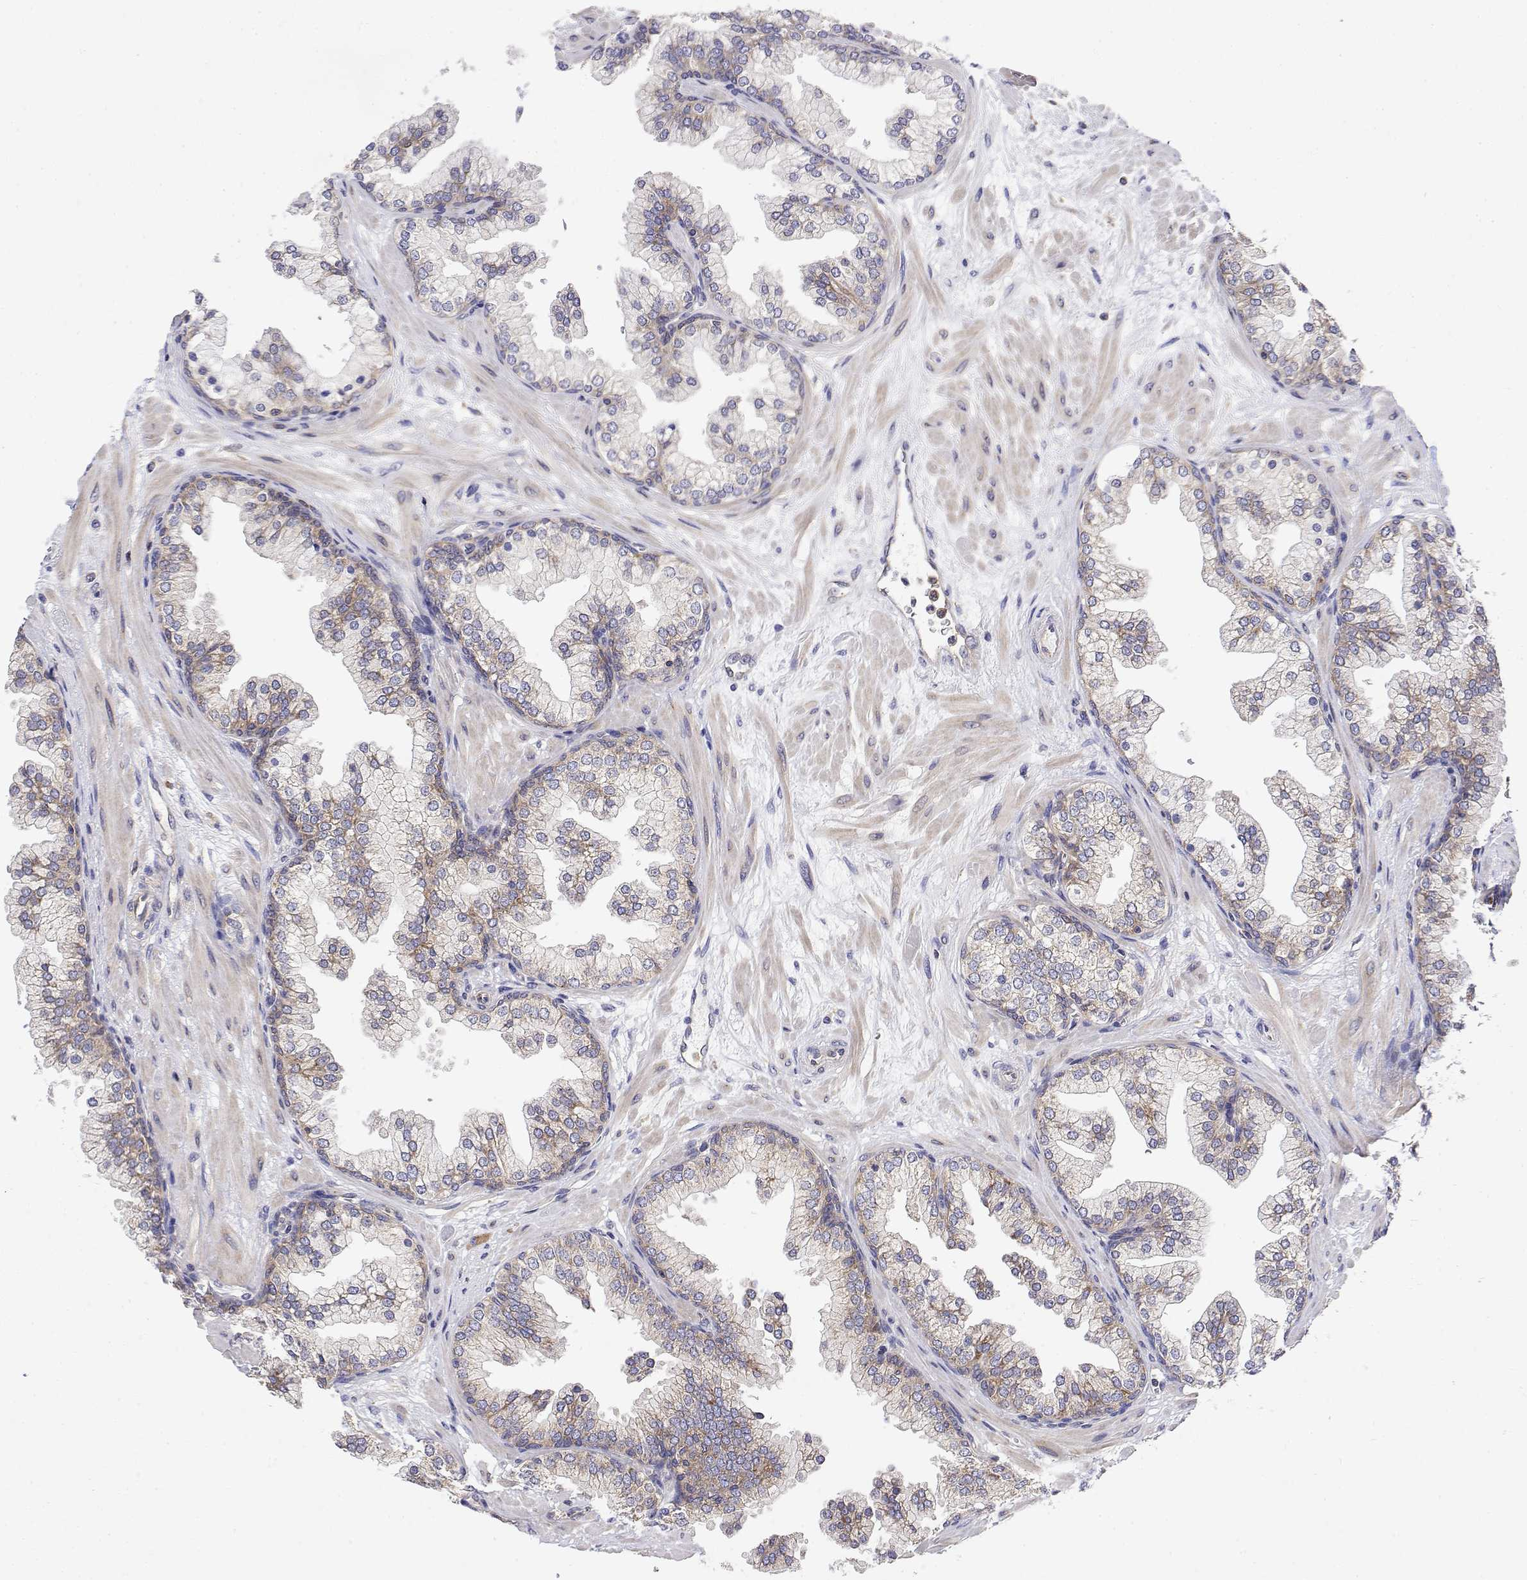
{"staining": {"intensity": "weak", "quantity": "25%-75%", "location": "cytoplasmic/membranous"}, "tissue": "prostate", "cell_type": "Glandular cells", "image_type": "normal", "snomed": [{"axis": "morphology", "description": "Normal tissue, NOS"}, {"axis": "topography", "description": "Prostate"}, {"axis": "topography", "description": "Peripheral nerve tissue"}], "caption": "About 25%-75% of glandular cells in unremarkable human prostate reveal weak cytoplasmic/membranous protein expression as visualized by brown immunohistochemical staining.", "gene": "EEF1G", "patient": {"sex": "male", "age": 61}}